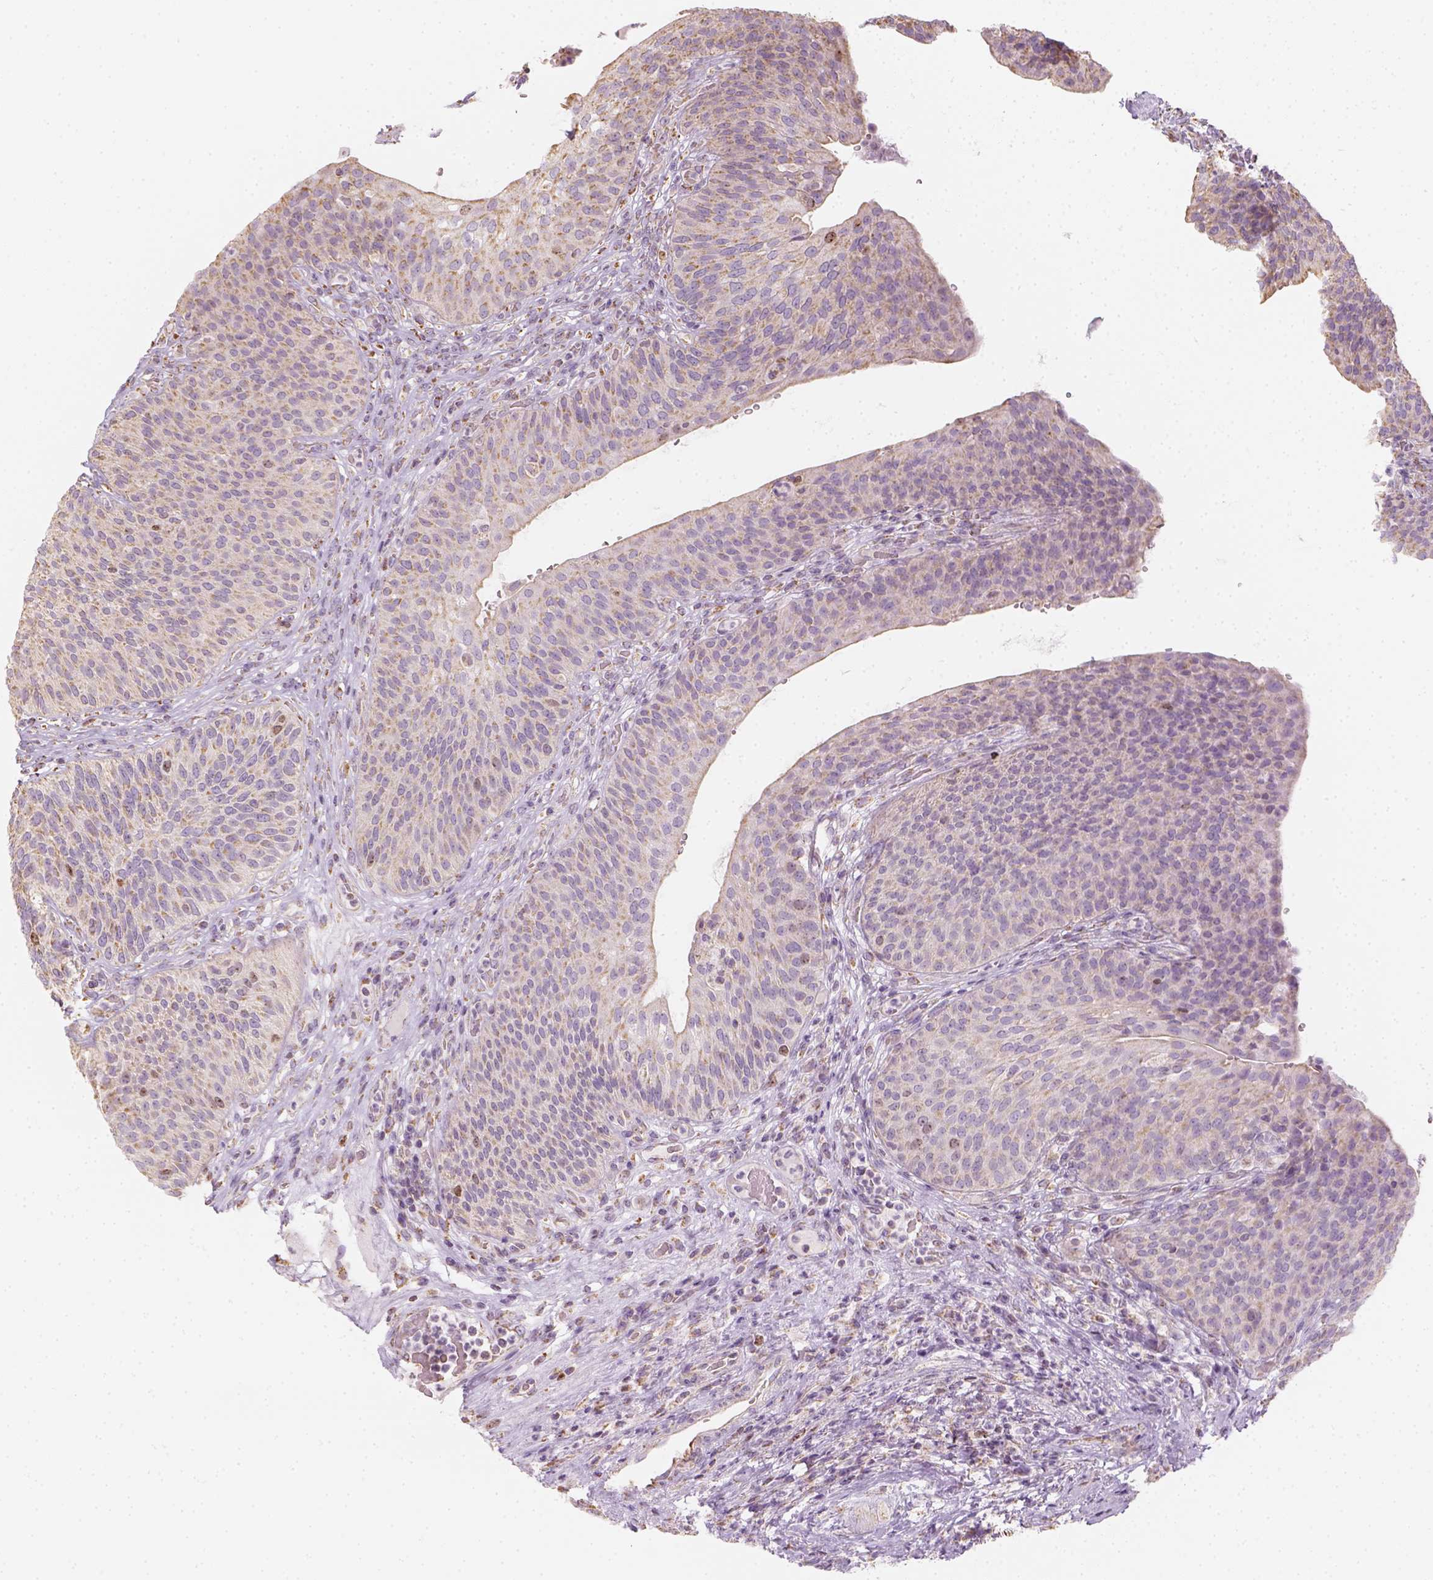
{"staining": {"intensity": "moderate", "quantity": "<25%", "location": "cytoplasmic/membranous"}, "tissue": "urinary bladder", "cell_type": "Urothelial cells", "image_type": "normal", "snomed": [{"axis": "morphology", "description": "Normal tissue, NOS"}, {"axis": "topography", "description": "Urinary bladder"}, {"axis": "topography", "description": "Peripheral nerve tissue"}], "caption": "High-magnification brightfield microscopy of unremarkable urinary bladder stained with DAB (3,3'-diaminobenzidine) (brown) and counterstained with hematoxylin (blue). urothelial cells exhibit moderate cytoplasmic/membranous expression is appreciated in approximately<25% of cells.", "gene": "LCA5", "patient": {"sex": "male", "age": 66}}